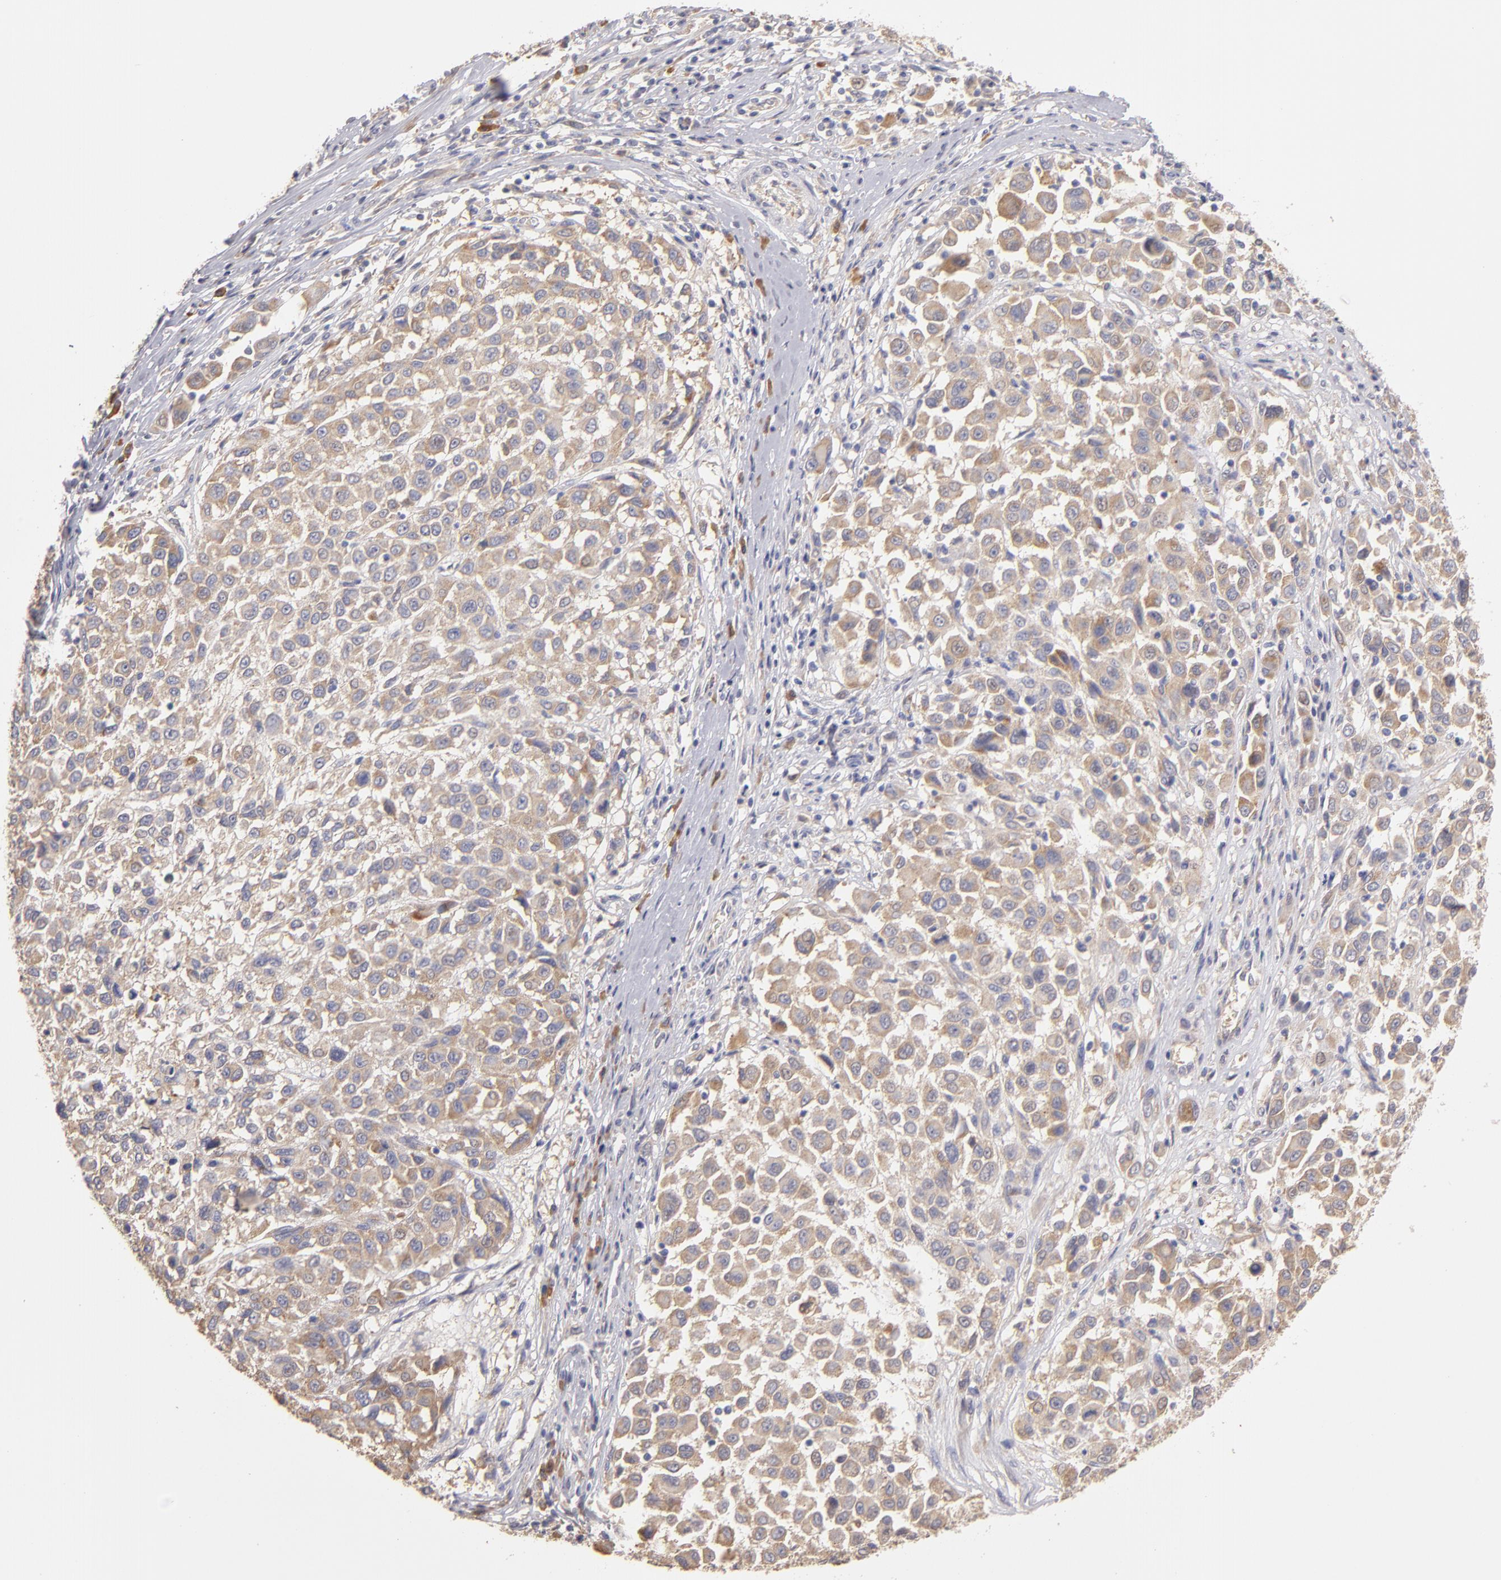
{"staining": {"intensity": "moderate", "quantity": ">75%", "location": "cytoplasmic/membranous"}, "tissue": "melanoma", "cell_type": "Tumor cells", "image_type": "cancer", "snomed": [{"axis": "morphology", "description": "Malignant melanoma, Metastatic site"}, {"axis": "topography", "description": "Lymph node"}], "caption": "Immunohistochemical staining of human malignant melanoma (metastatic site) displays medium levels of moderate cytoplasmic/membranous protein expression in approximately >75% of tumor cells. Using DAB (brown) and hematoxylin (blue) stains, captured at high magnification using brightfield microscopy.", "gene": "ENTPD5", "patient": {"sex": "male", "age": 61}}